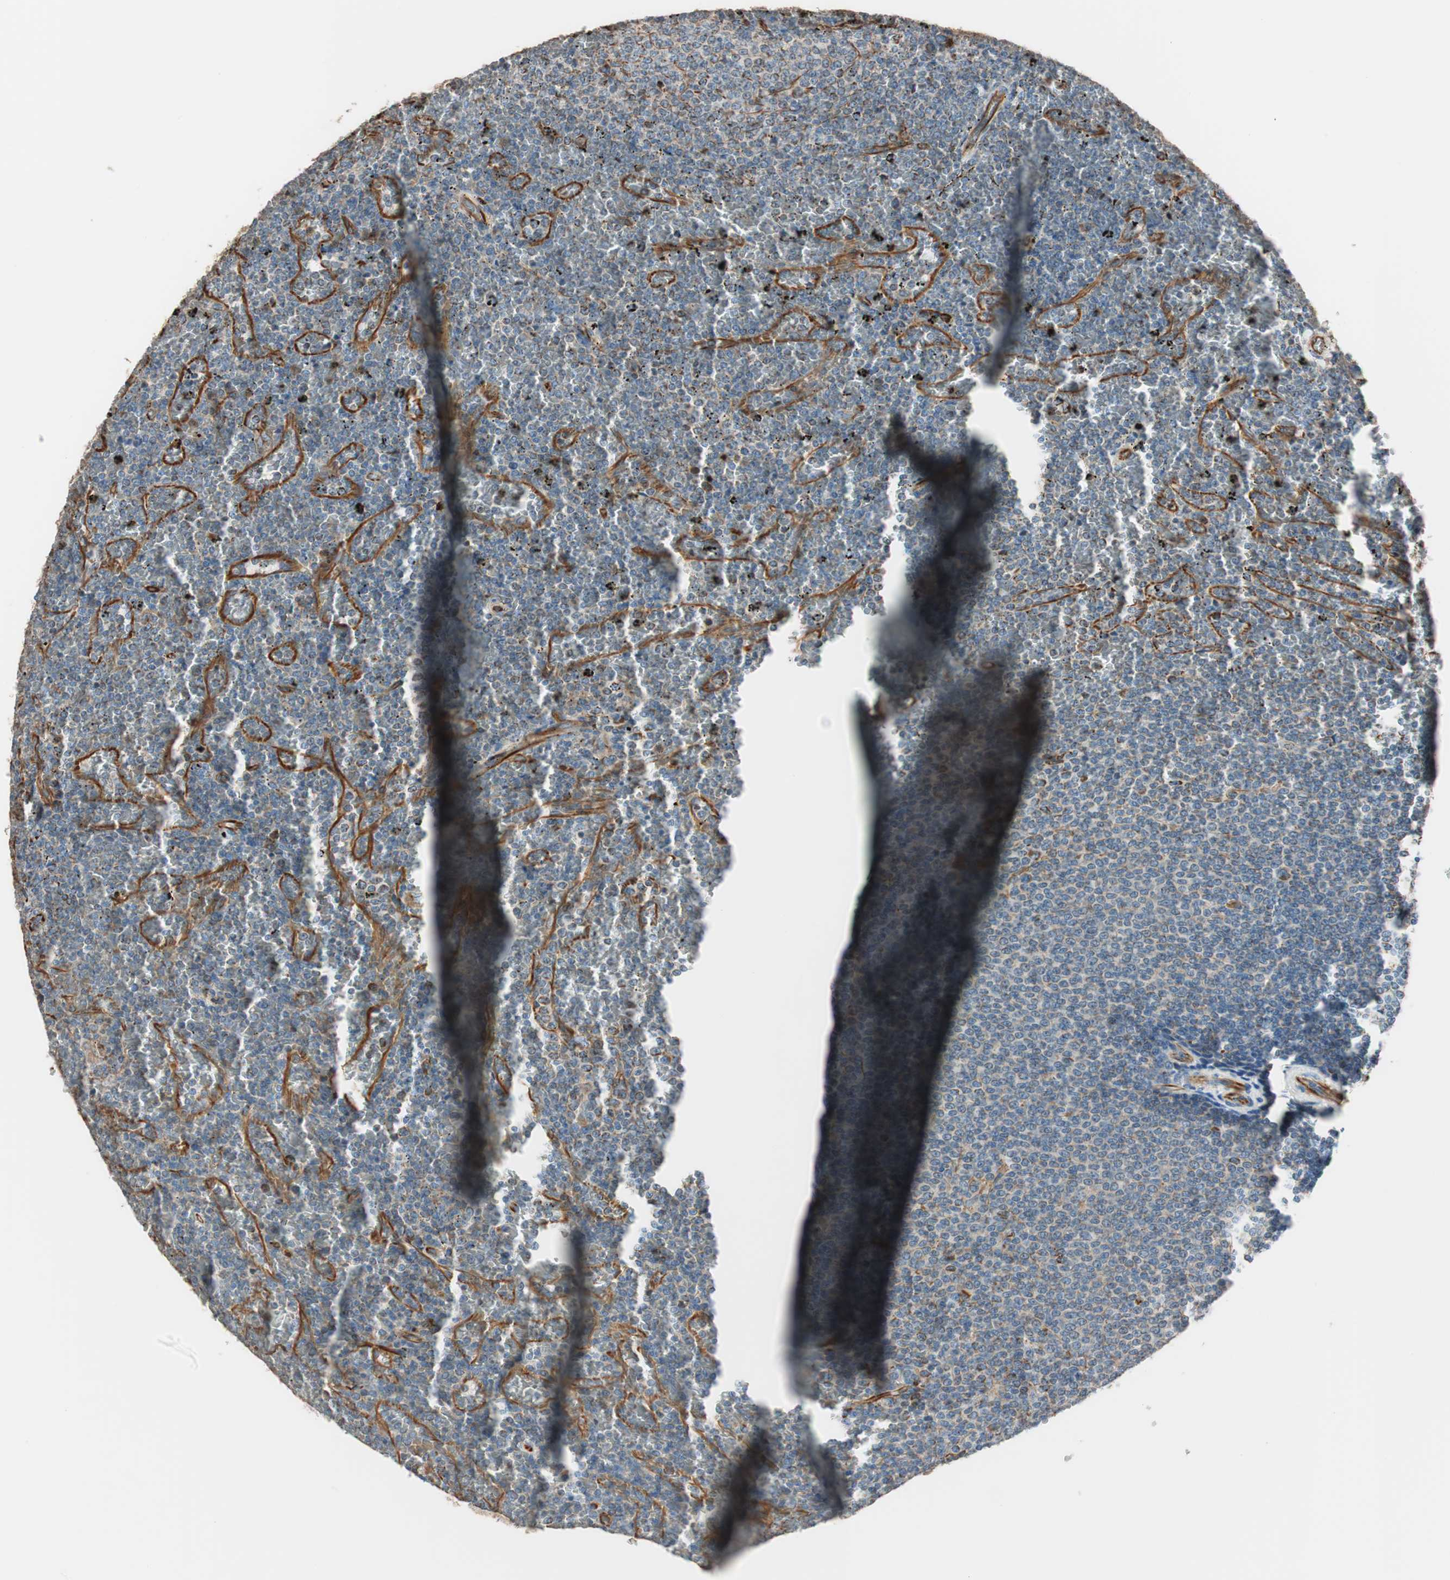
{"staining": {"intensity": "negative", "quantity": "none", "location": "none"}, "tissue": "lymphoma", "cell_type": "Tumor cells", "image_type": "cancer", "snomed": [{"axis": "morphology", "description": "Malignant lymphoma, non-Hodgkin's type, Low grade"}, {"axis": "topography", "description": "Spleen"}], "caption": "Tumor cells show no significant expression in malignant lymphoma, non-Hodgkin's type (low-grade).", "gene": "SRCIN1", "patient": {"sex": "female", "age": 77}}